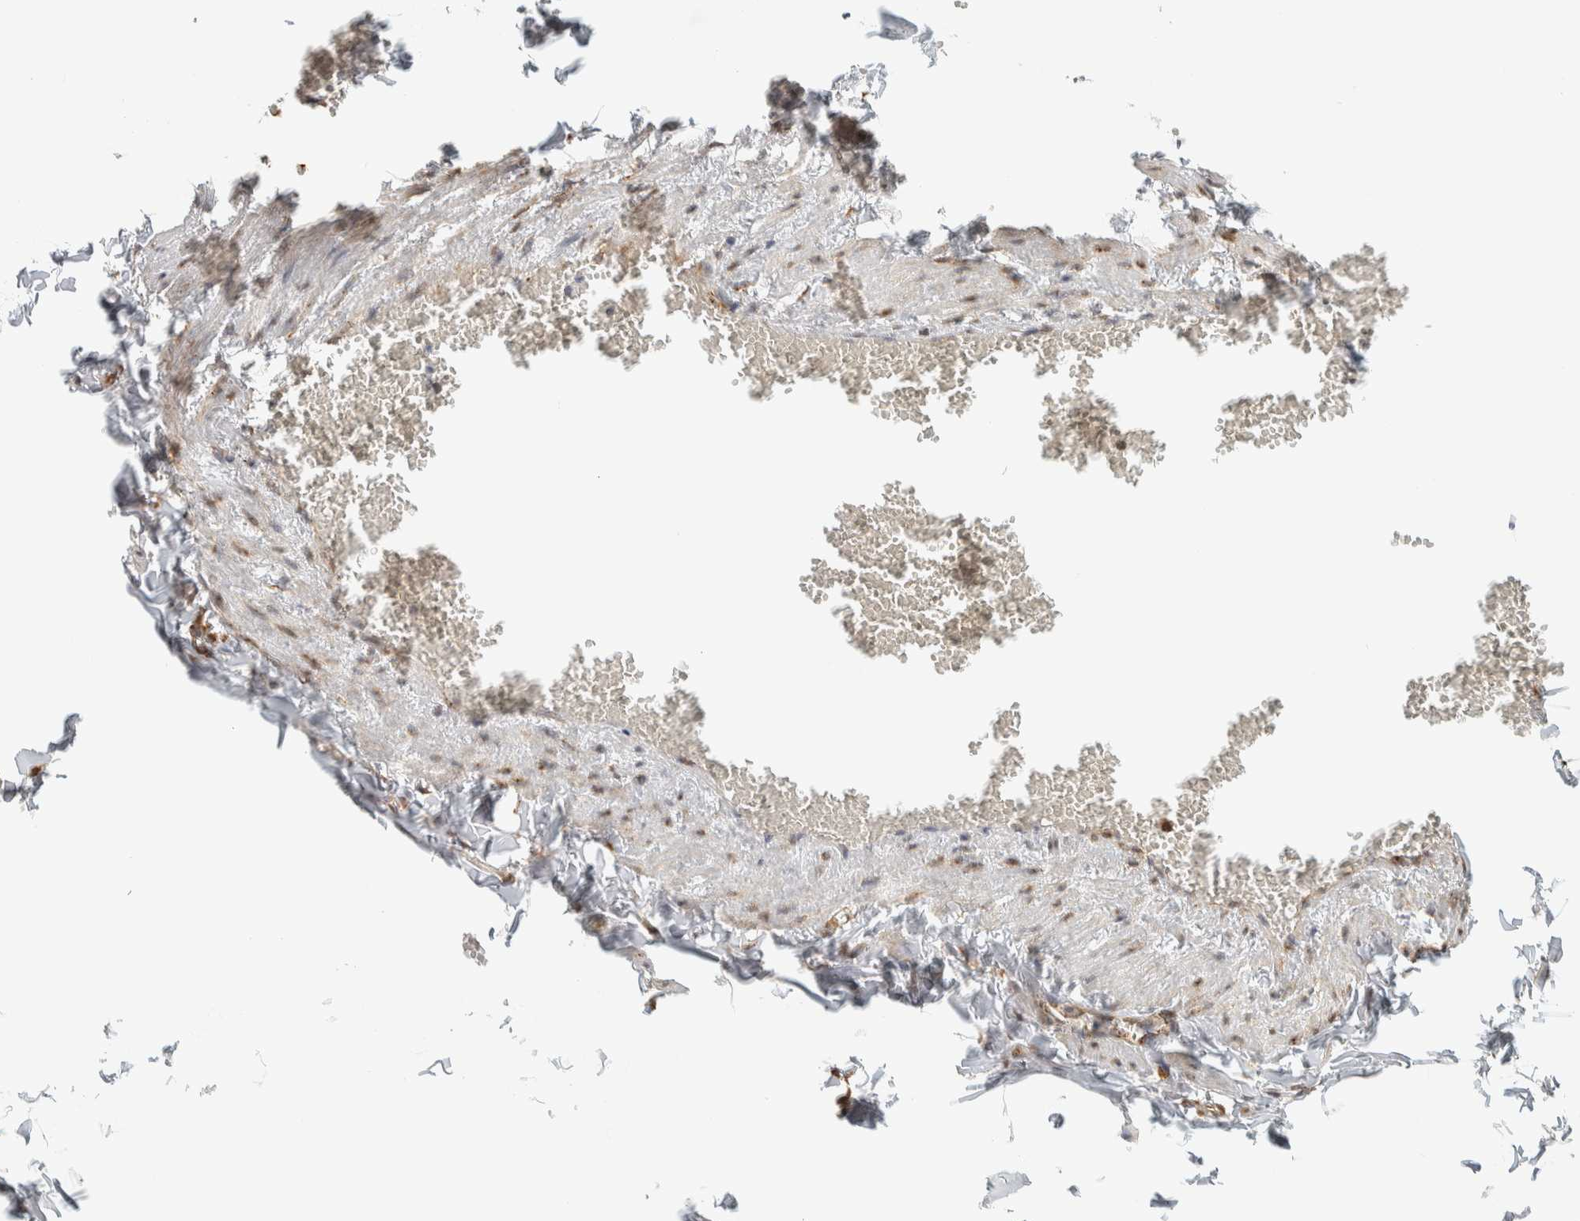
{"staining": {"intensity": "negative", "quantity": "none", "location": "none"}, "tissue": "adipose tissue", "cell_type": "Adipocytes", "image_type": "normal", "snomed": [{"axis": "morphology", "description": "Normal tissue, NOS"}, {"axis": "topography", "description": "Vascular tissue"}], "caption": "This is a micrograph of IHC staining of normal adipose tissue, which shows no expression in adipocytes.", "gene": "LLGL2", "patient": {"sex": "male", "age": 41}}